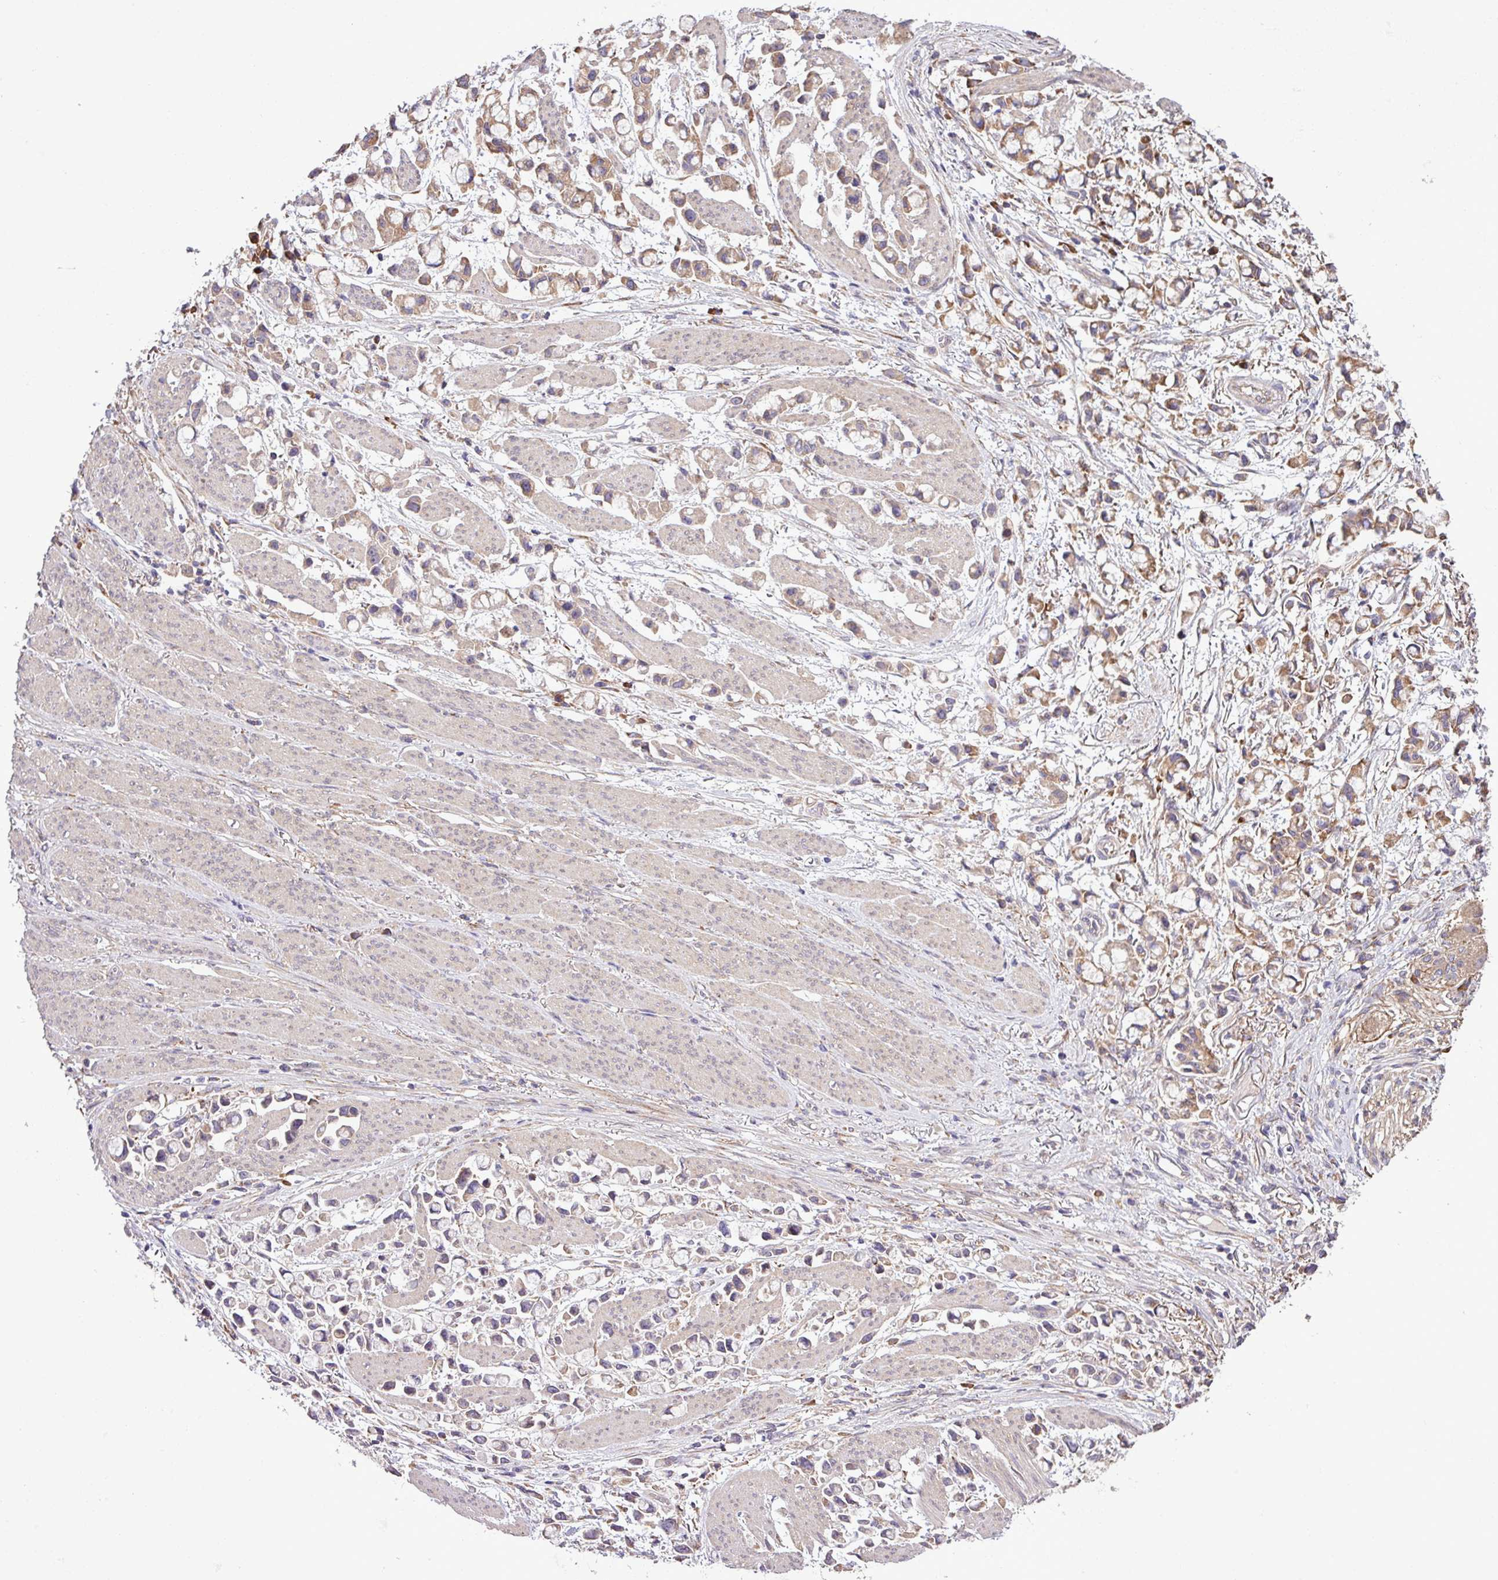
{"staining": {"intensity": "moderate", "quantity": "25%-75%", "location": "cytoplasmic/membranous"}, "tissue": "stomach cancer", "cell_type": "Tumor cells", "image_type": "cancer", "snomed": [{"axis": "morphology", "description": "Adenocarcinoma, NOS"}, {"axis": "topography", "description": "Stomach"}], "caption": "IHC (DAB (3,3'-diaminobenzidine)) staining of stomach cancer reveals moderate cytoplasmic/membranous protein staining in about 25%-75% of tumor cells. (IHC, brightfield microscopy, high magnification).", "gene": "MEGF6", "patient": {"sex": "female", "age": 81}}